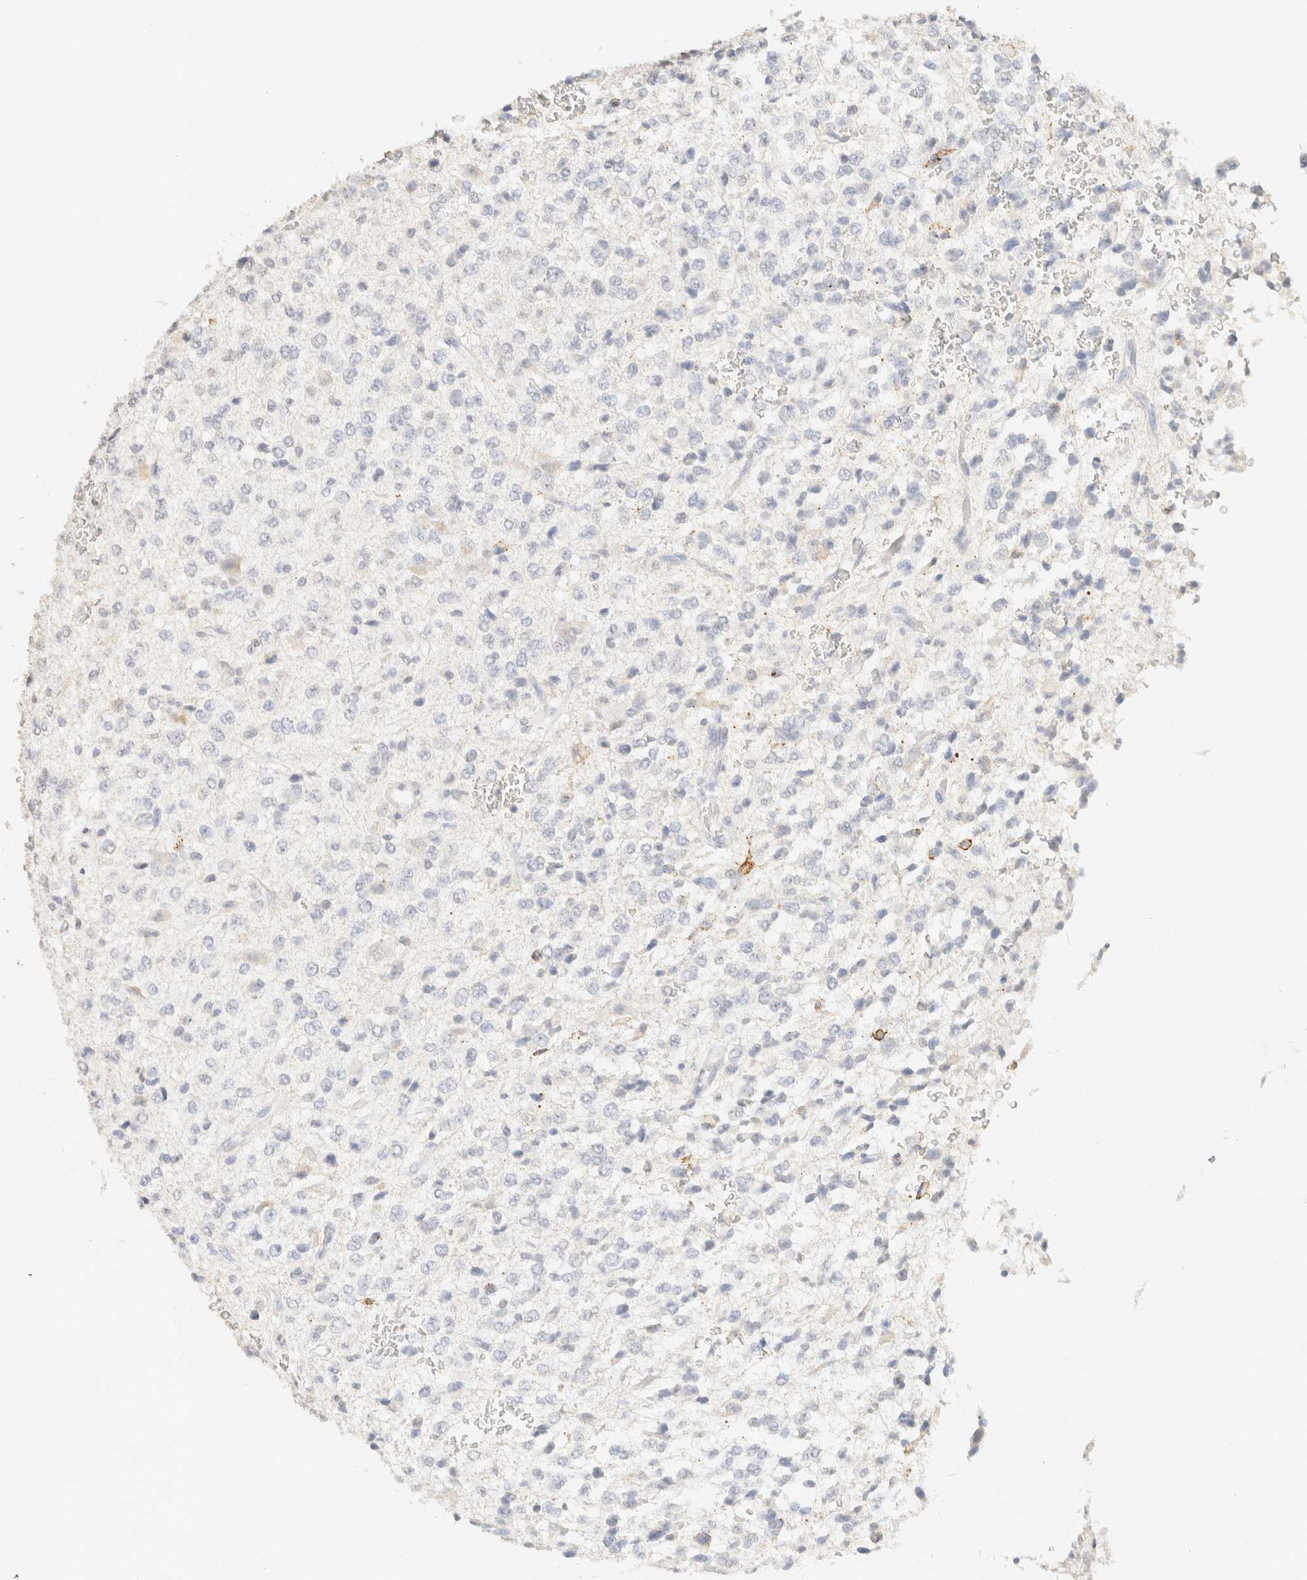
{"staining": {"intensity": "negative", "quantity": "none", "location": "none"}, "tissue": "glioma", "cell_type": "Tumor cells", "image_type": "cancer", "snomed": [{"axis": "morphology", "description": "Glioma, malignant, High grade"}, {"axis": "topography", "description": "pancreas cauda"}], "caption": "This image is of glioma stained with immunohistochemistry to label a protein in brown with the nuclei are counter-stained blue. There is no staining in tumor cells.", "gene": "CPA1", "patient": {"sex": "male", "age": 60}}